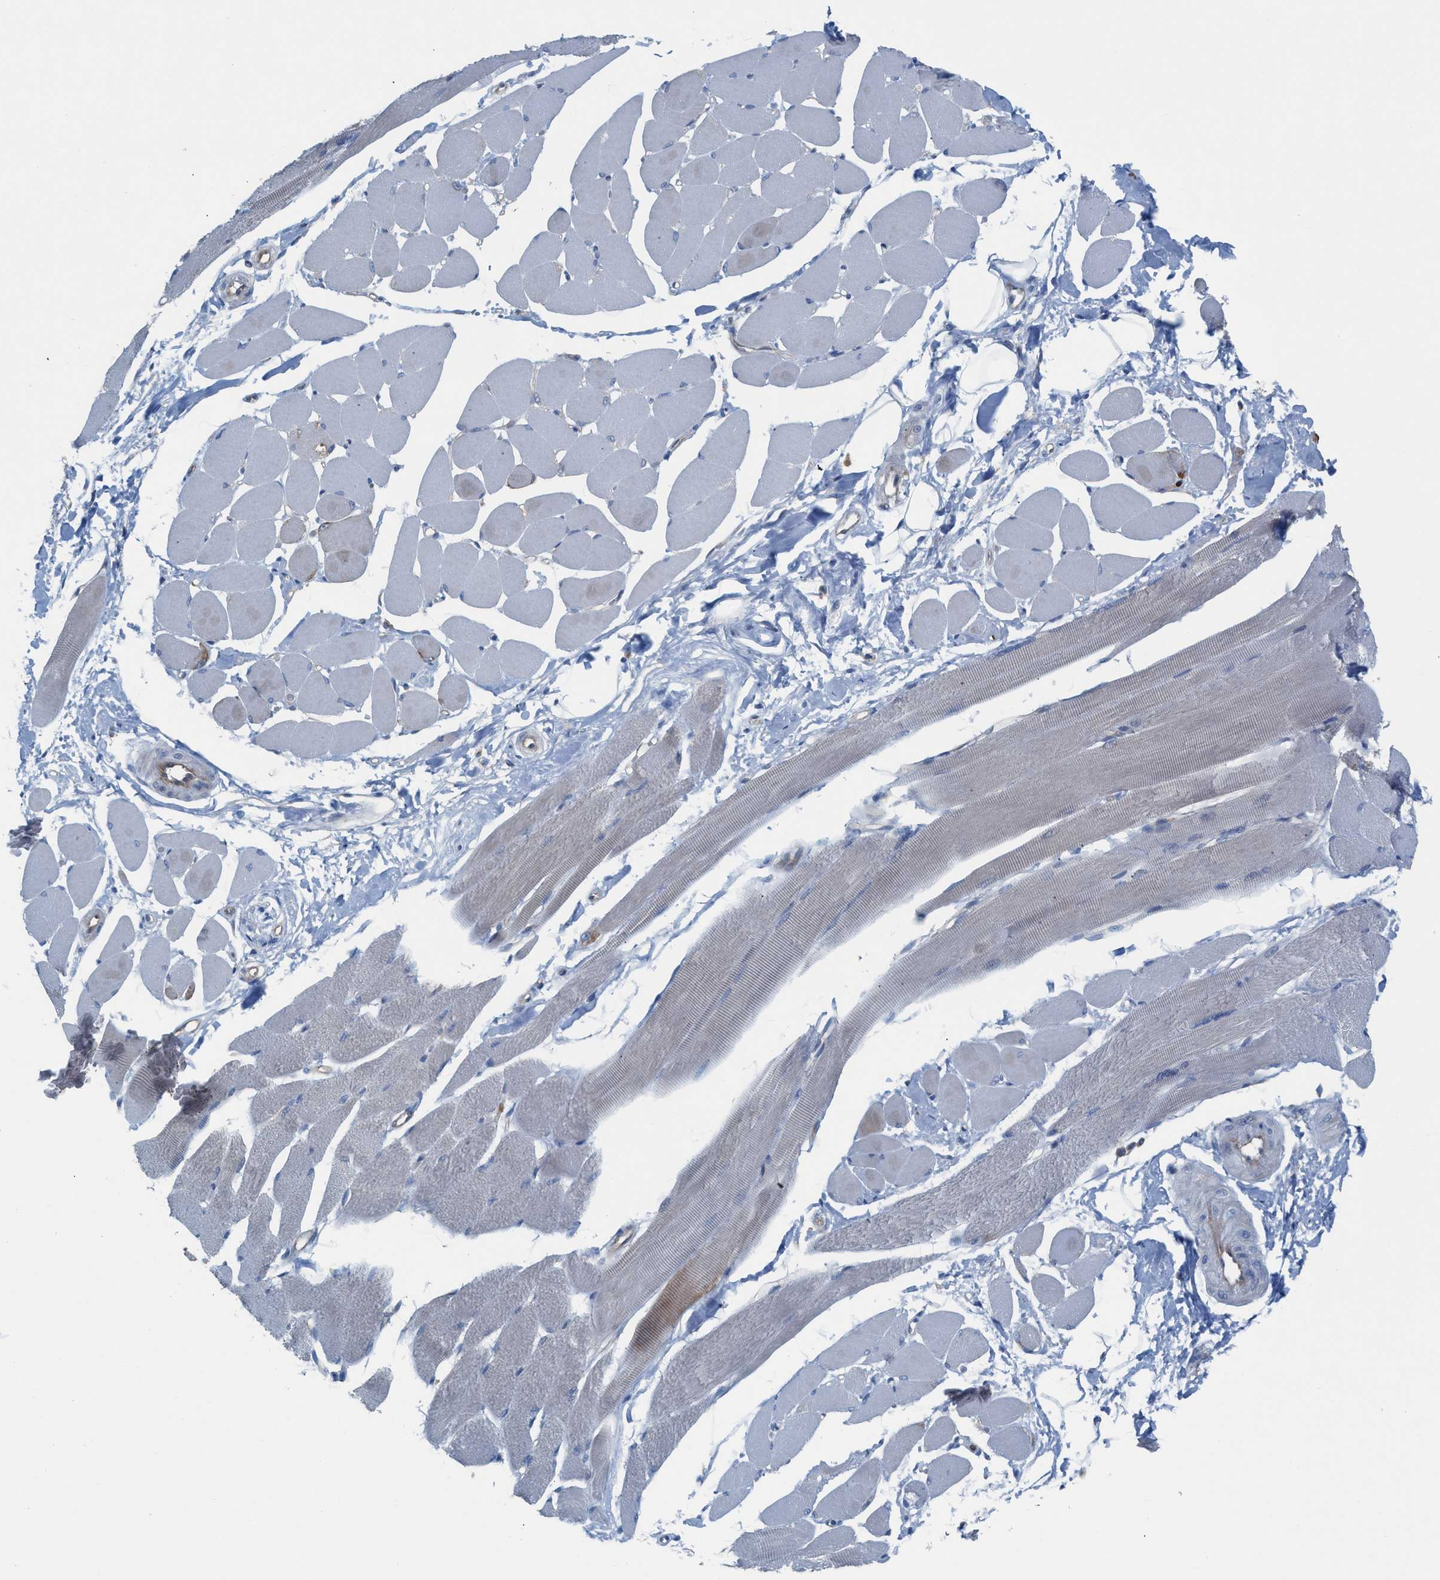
{"staining": {"intensity": "negative", "quantity": "none", "location": "none"}, "tissue": "skeletal muscle", "cell_type": "Myocytes", "image_type": "normal", "snomed": [{"axis": "morphology", "description": "Normal tissue, NOS"}, {"axis": "topography", "description": "Skeletal muscle"}, {"axis": "topography", "description": "Peripheral nerve tissue"}], "caption": "Human skeletal muscle stained for a protein using immunohistochemistry (IHC) displays no staining in myocytes.", "gene": "MRM1", "patient": {"sex": "female", "age": 84}}